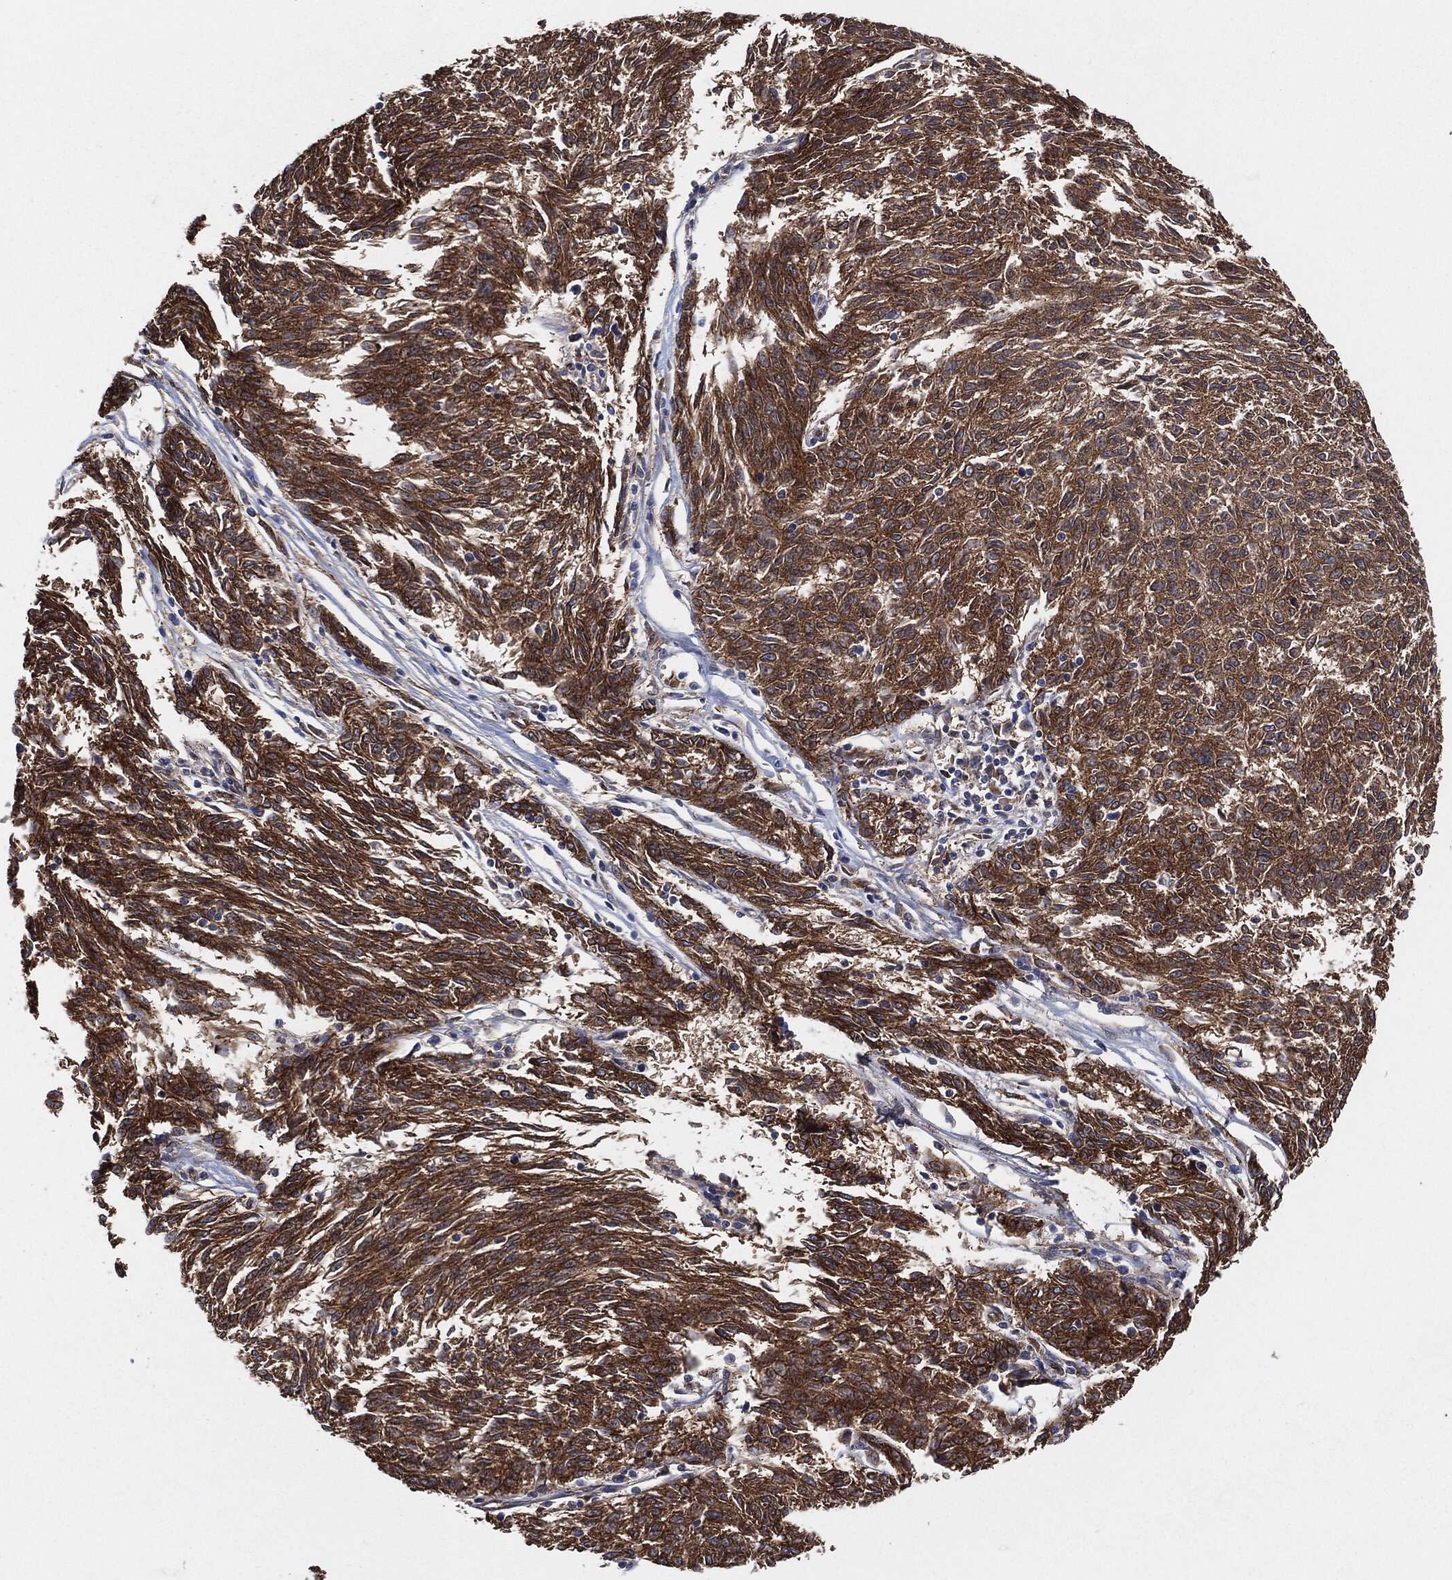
{"staining": {"intensity": "strong", "quantity": ">75%", "location": "cytoplasmic/membranous"}, "tissue": "melanoma", "cell_type": "Tumor cells", "image_type": "cancer", "snomed": [{"axis": "morphology", "description": "Malignant melanoma, NOS"}, {"axis": "topography", "description": "Skin"}], "caption": "Strong cytoplasmic/membranous expression is present in about >75% of tumor cells in melanoma.", "gene": "CTNNA1", "patient": {"sex": "female", "age": 72}}